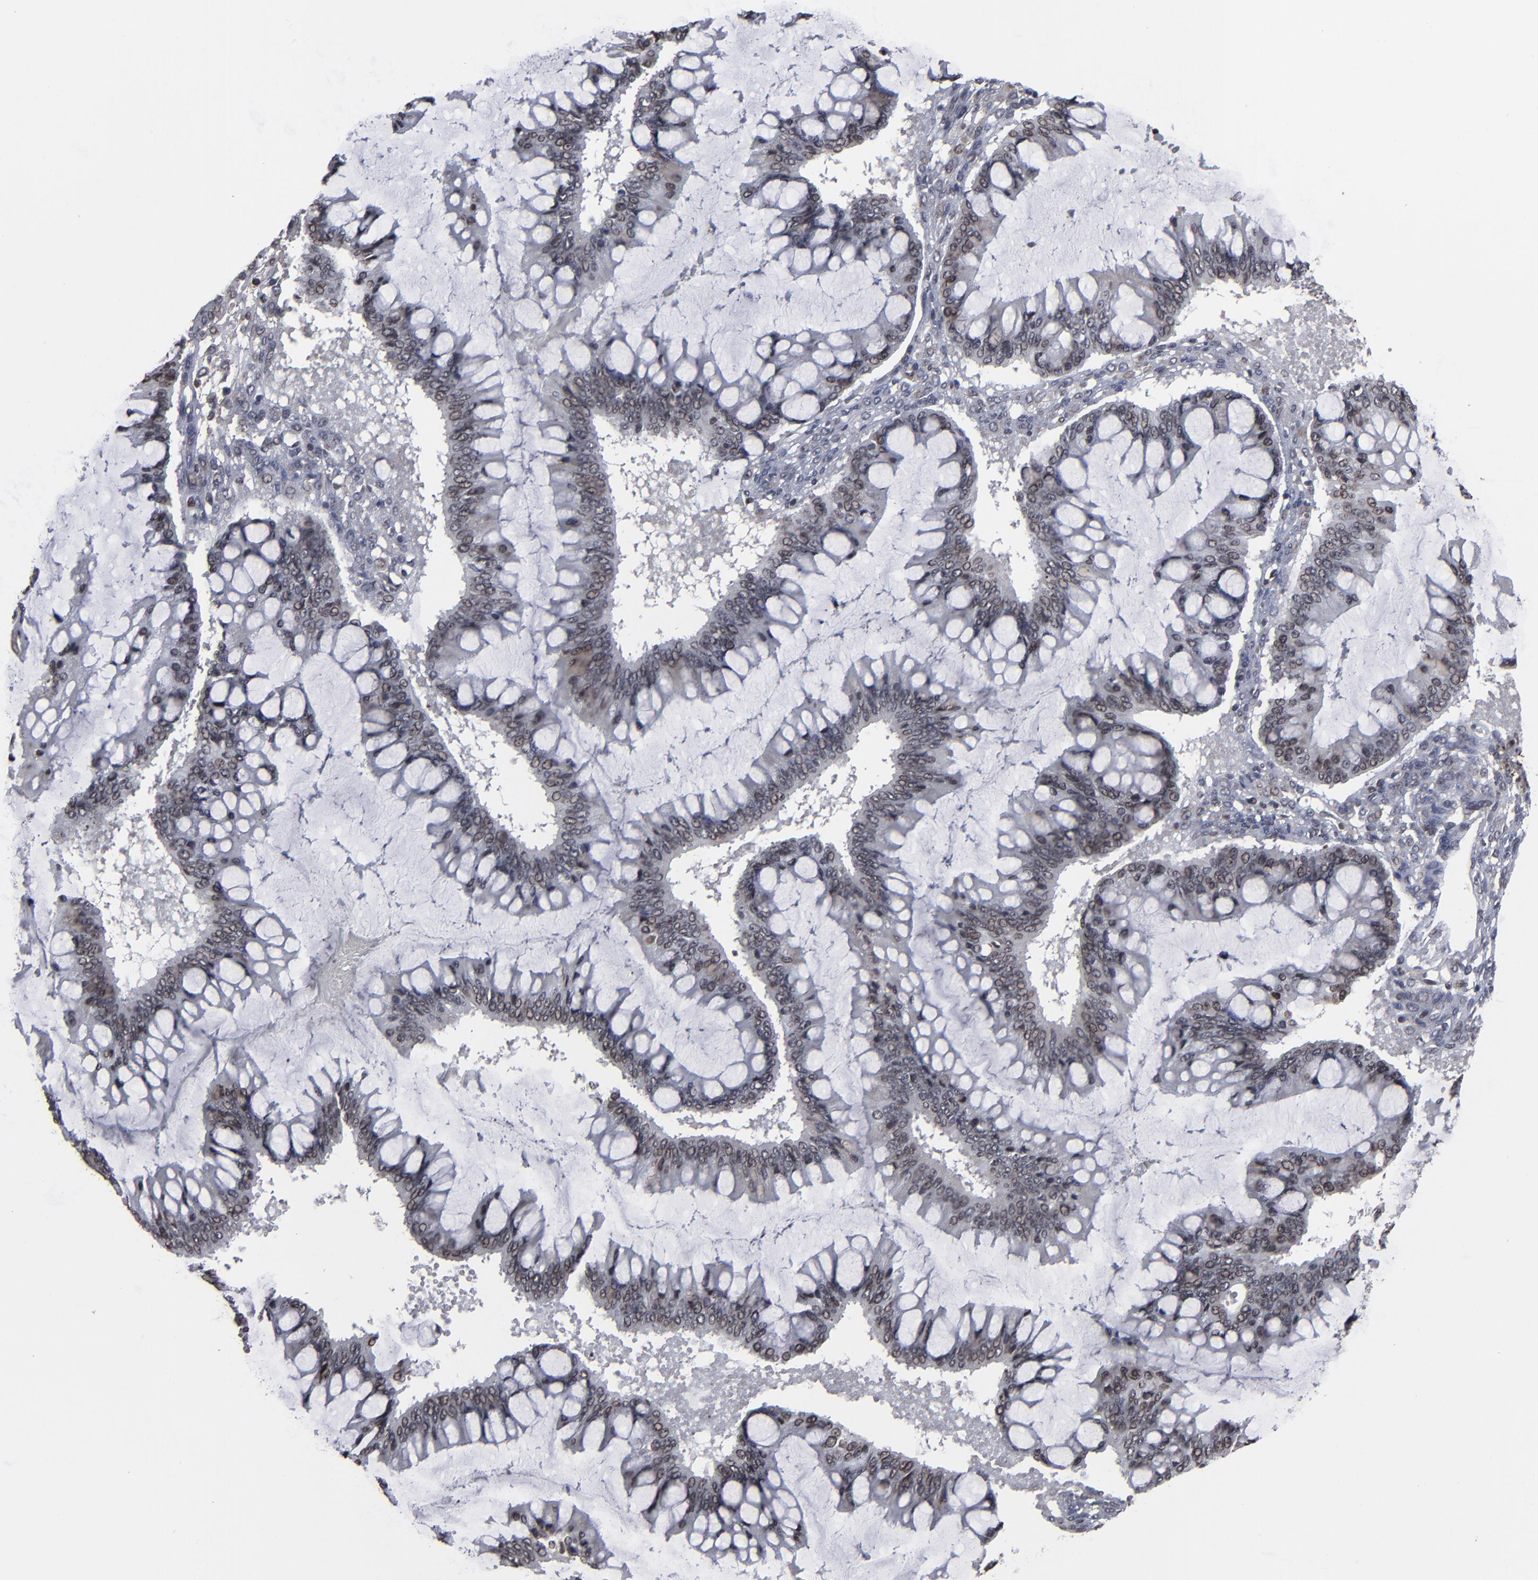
{"staining": {"intensity": "weak", "quantity": "25%-75%", "location": "nuclear"}, "tissue": "ovarian cancer", "cell_type": "Tumor cells", "image_type": "cancer", "snomed": [{"axis": "morphology", "description": "Cystadenocarcinoma, mucinous, NOS"}, {"axis": "topography", "description": "Ovary"}], "caption": "Immunohistochemical staining of mucinous cystadenocarcinoma (ovarian) exhibits low levels of weak nuclear positivity in about 25%-75% of tumor cells. Ihc stains the protein of interest in brown and the nuclei are stained blue.", "gene": "BAZ1A", "patient": {"sex": "female", "age": 73}}